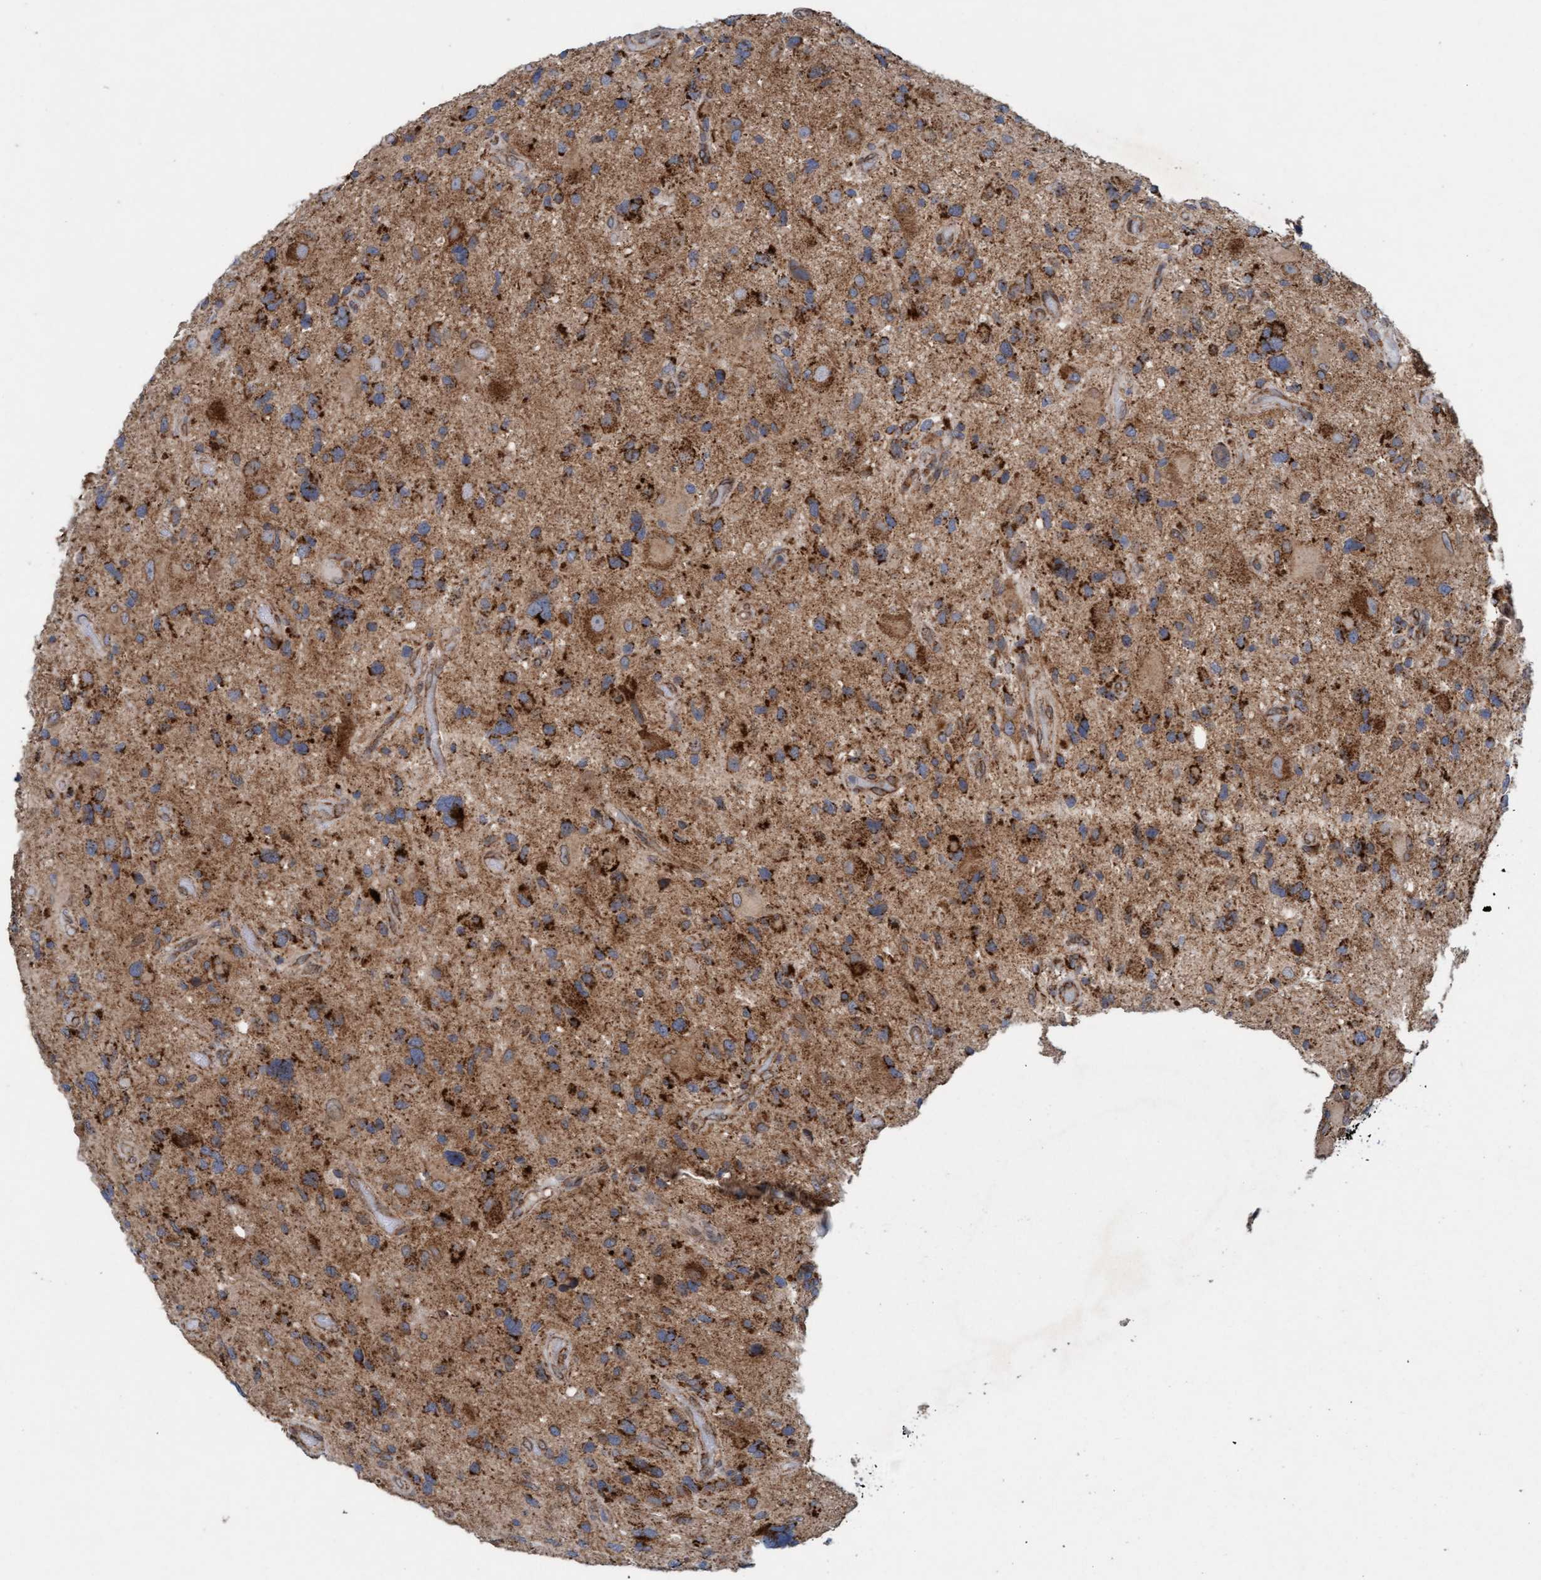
{"staining": {"intensity": "moderate", "quantity": ">75%", "location": "cytoplasmic/membranous"}, "tissue": "glioma", "cell_type": "Tumor cells", "image_type": "cancer", "snomed": [{"axis": "morphology", "description": "Glioma, malignant, High grade"}, {"axis": "topography", "description": "Brain"}], "caption": "High-grade glioma (malignant) was stained to show a protein in brown. There is medium levels of moderate cytoplasmic/membranous expression in approximately >75% of tumor cells. (brown staining indicates protein expression, while blue staining denotes nuclei).", "gene": "MRPS23", "patient": {"sex": "male", "age": 33}}